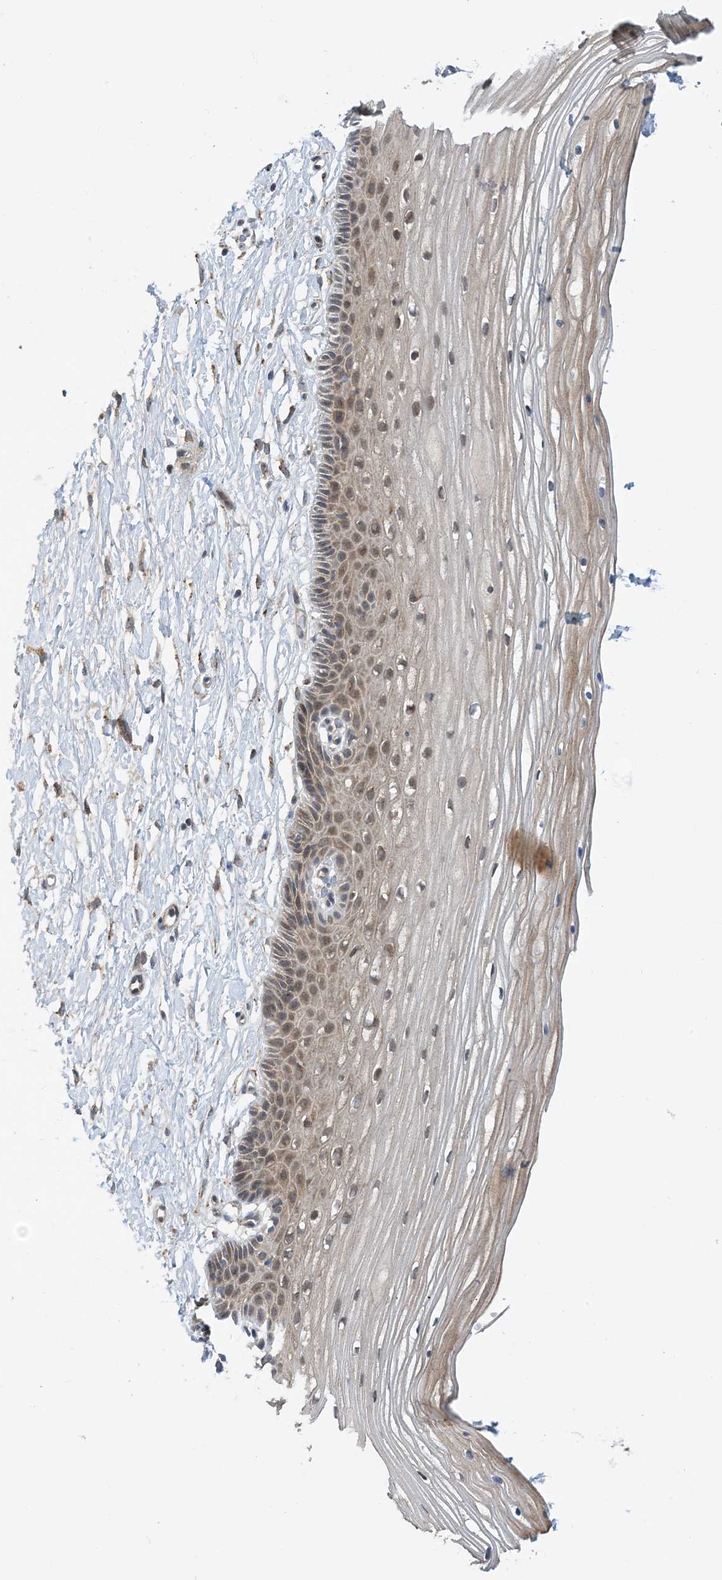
{"staining": {"intensity": "moderate", "quantity": "25%-75%", "location": "cytoplasmic/membranous,nuclear"}, "tissue": "vagina", "cell_type": "Squamous epithelial cells", "image_type": "normal", "snomed": [{"axis": "morphology", "description": "Normal tissue, NOS"}, {"axis": "topography", "description": "Vagina"}, {"axis": "topography", "description": "Cervix"}], "caption": "IHC staining of benign vagina, which demonstrates medium levels of moderate cytoplasmic/membranous,nuclear expression in approximately 25%-75% of squamous epithelial cells indicating moderate cytoplasmic/membranous,nuclear protein expression. The staining was performed using DAB (3,3'-diaminobenzidine) (brown) for protein detection and nuclei were counterstained in hematoxylin (blue).", "gene": "PHOSPHO2", "patient": {"sex": "female", "age": 40}}